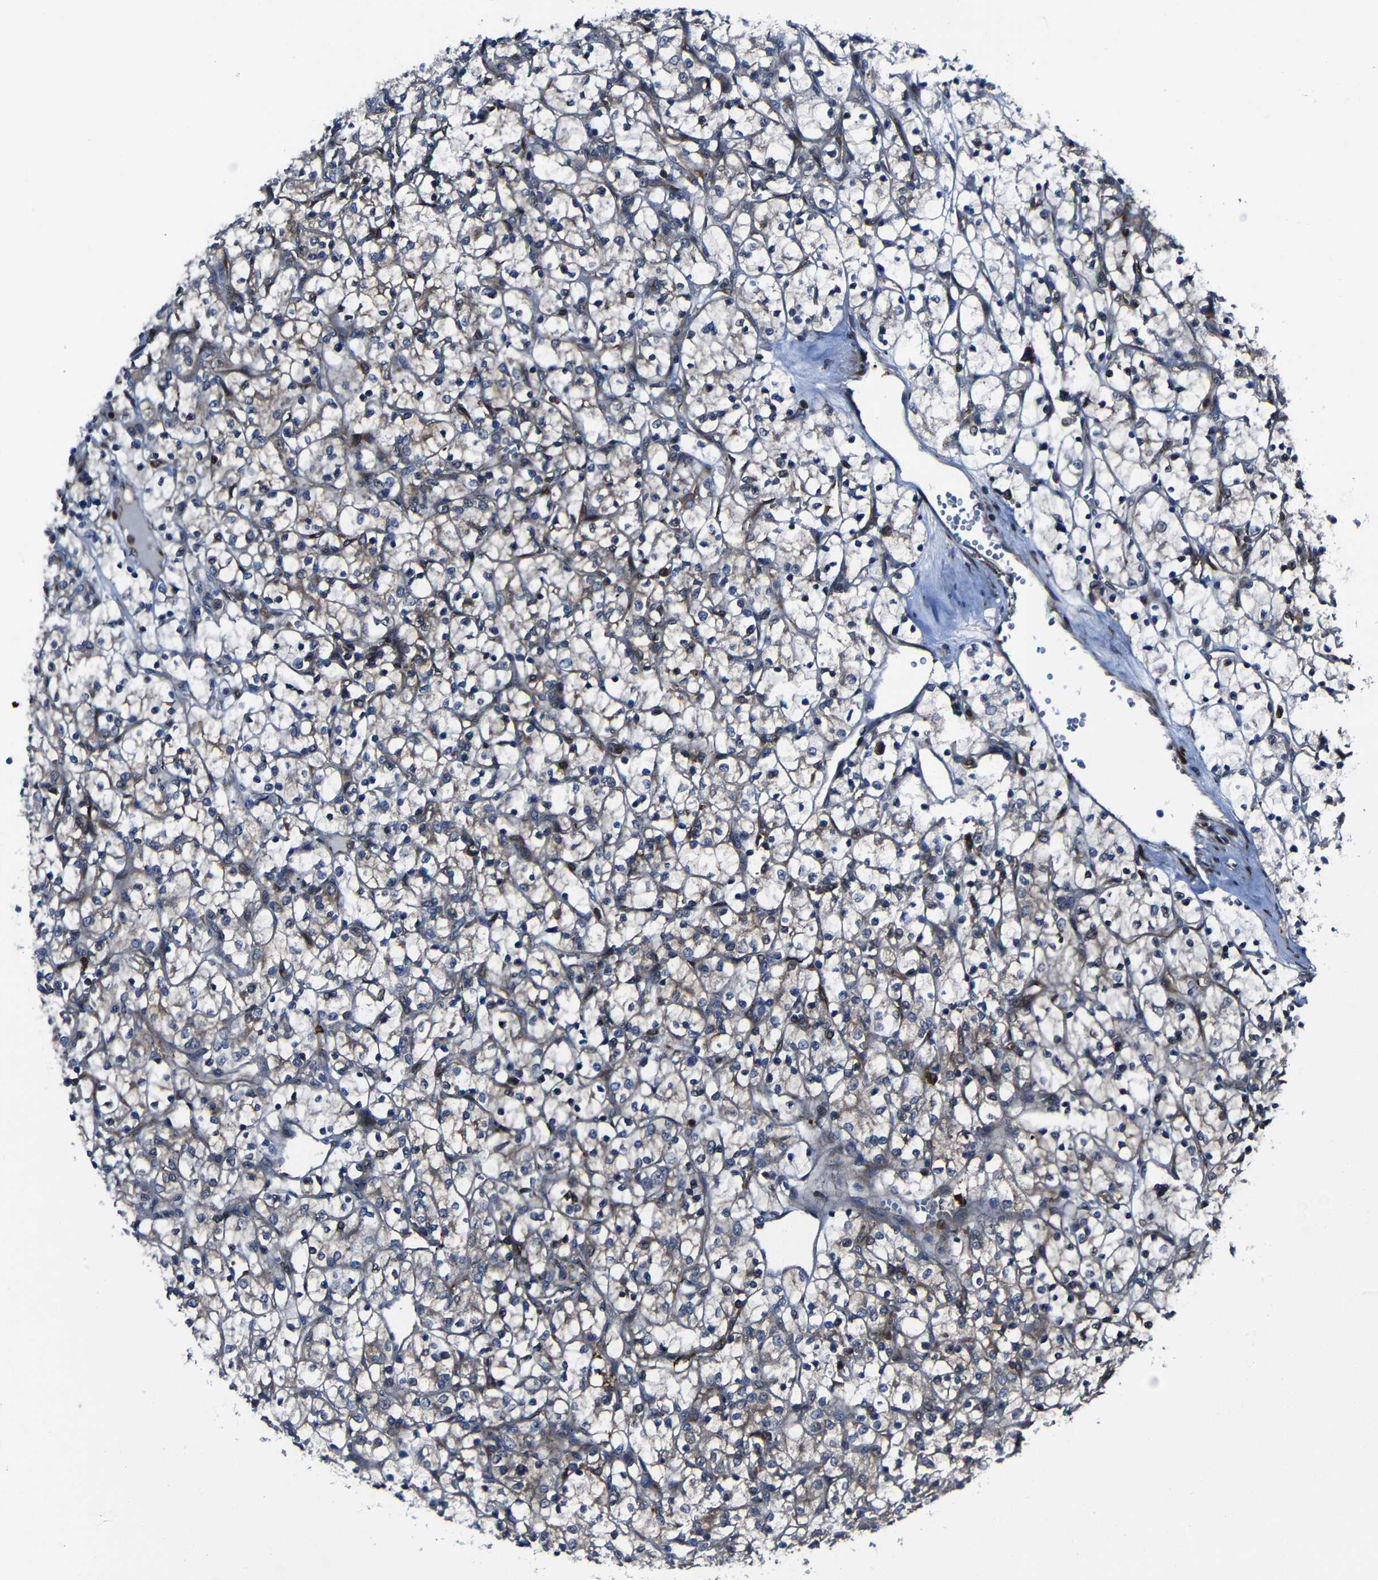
{"staining": {"intensity": "moderate", "quantity": "<25%", "location": "cytoplasmic/membranous"}, "tissue": "renal cancer", "cell_type": "Tumor cells", "image_type": "cancer", "snomed": [{"axis": "morphology", "description": "Adenocarcinoma, NOS"}, {"axis": "topography", "description": "Kidney"}], "caption": "Human renal cancer stained for a protein (brown) exhibits moderate cytoplasmic/membranous positive staining in approximately <25% of tumor cells.", "gene": "KIAA0513", "patient": {"sex": "female", "age": 69}}